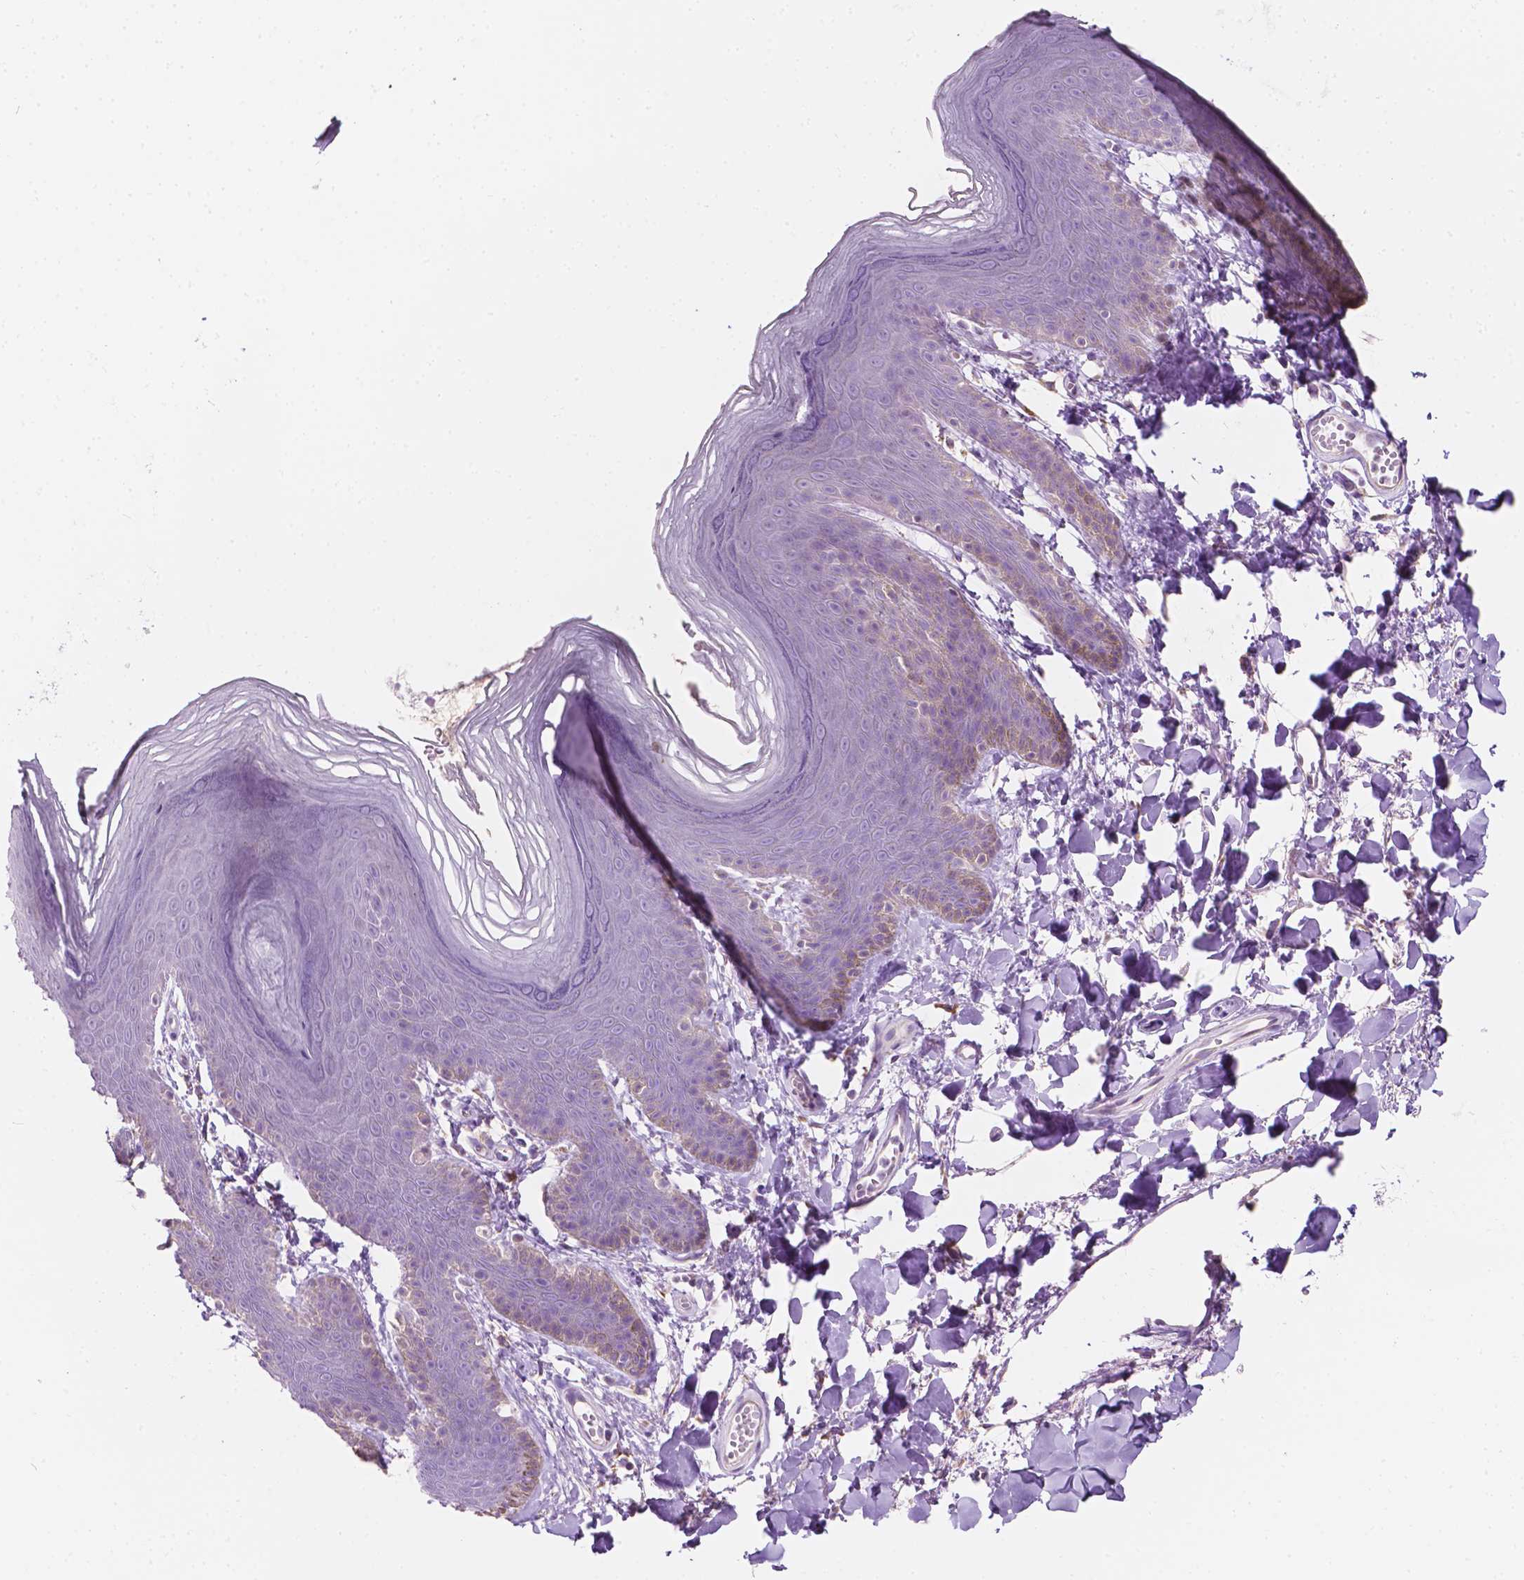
{"staining": {"intensity": "negative", "quantity": "none", "location": "none"}, "tissue": "skin", "cell_type": "Epidermal cells", "image_type": "normal", "snomed": [{"axis": "morphology", "description": "Normal tissue, NOS"}, {"axis": "topography", "description": "Anal"}], "caption": "DAB (3,3'-diaminobenzidine) immunohistochemical staining of normal human skin reveals no significant positivity in epidermal cells.", "gene": "NOS1AP", "patient": {"sex": "male", "age": 53}}